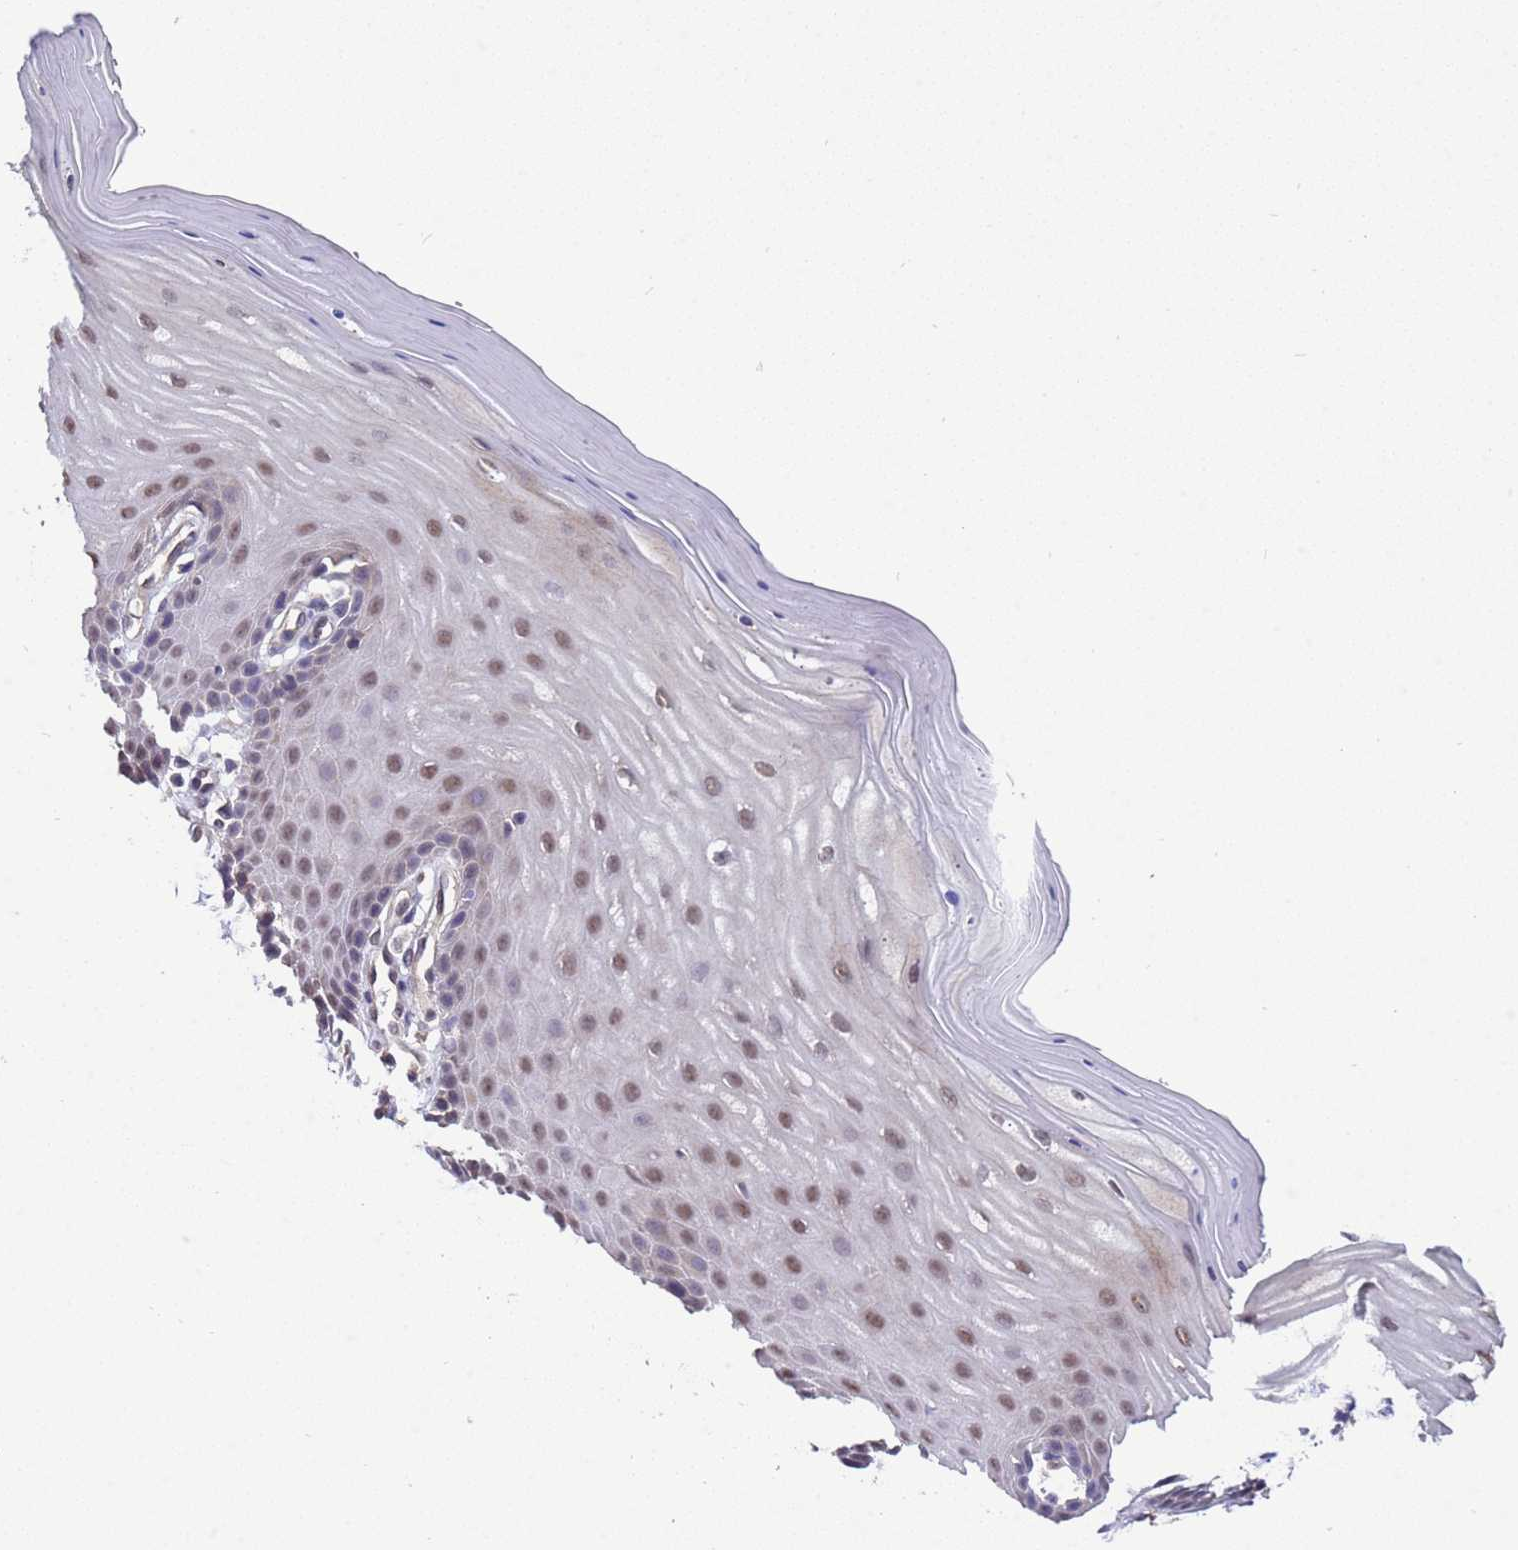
{"staining": {"intensity": "weak", "quantity": "25%-75%", "location": "nuclear"}, "tissue": "cervix", "cell_type": "Glandular cells", "image_type": "normal", "snomed": [{"axis": "morphology", "description": "Normal tissue, NOS"}, {"axis": "topography", "description": "Cervix"}], "caption": "Unremarkable cervix reveals weak nuclear staining in about 25%-75% of glandular cells.", "gene": "ZFP69B", "patient": {"sex": "female", "age": 55}}